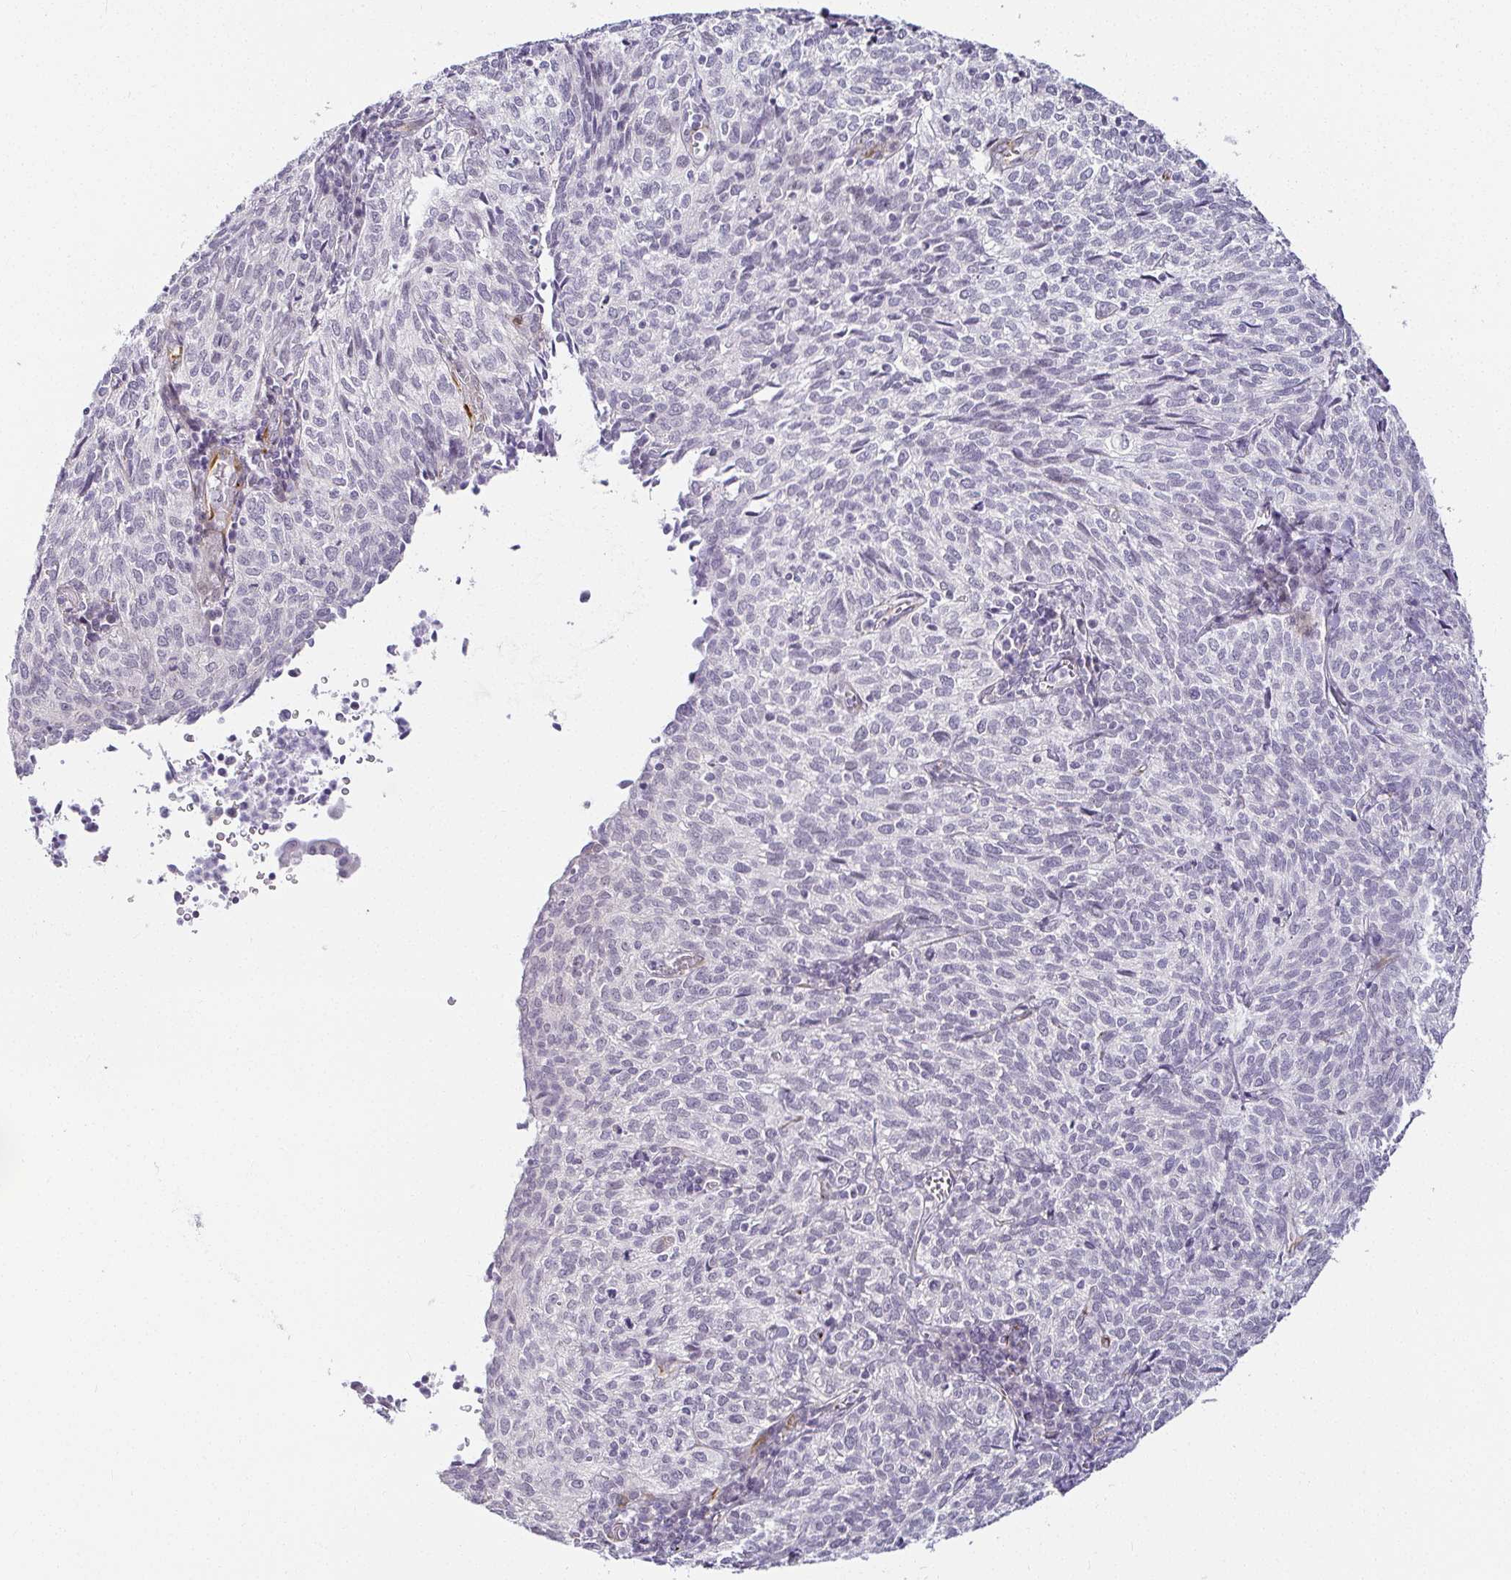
{"staining": {"intensity": "negative", "quantity": "none", "location": "none"}, "tissue": "cervical cancer", "cell_type": "Tumor cells", "image_type": "cancer", "snomed": [{"axis": "morphology", "description": "Normal tissue, NOS"}, {"axis": "morphology", "description": "Squamous cell carcinoma, NOS"}, {"axis": "topography", "description": "Vagina"}, {"axis": "topography", "description": "Cervix"}], "caption": "Immunohistochemistry (IHC) of cervical cancer exhibits no positivity in tumor cells.", "gene": "ACAN", "patient": {"sex": "female", "age": 45}}